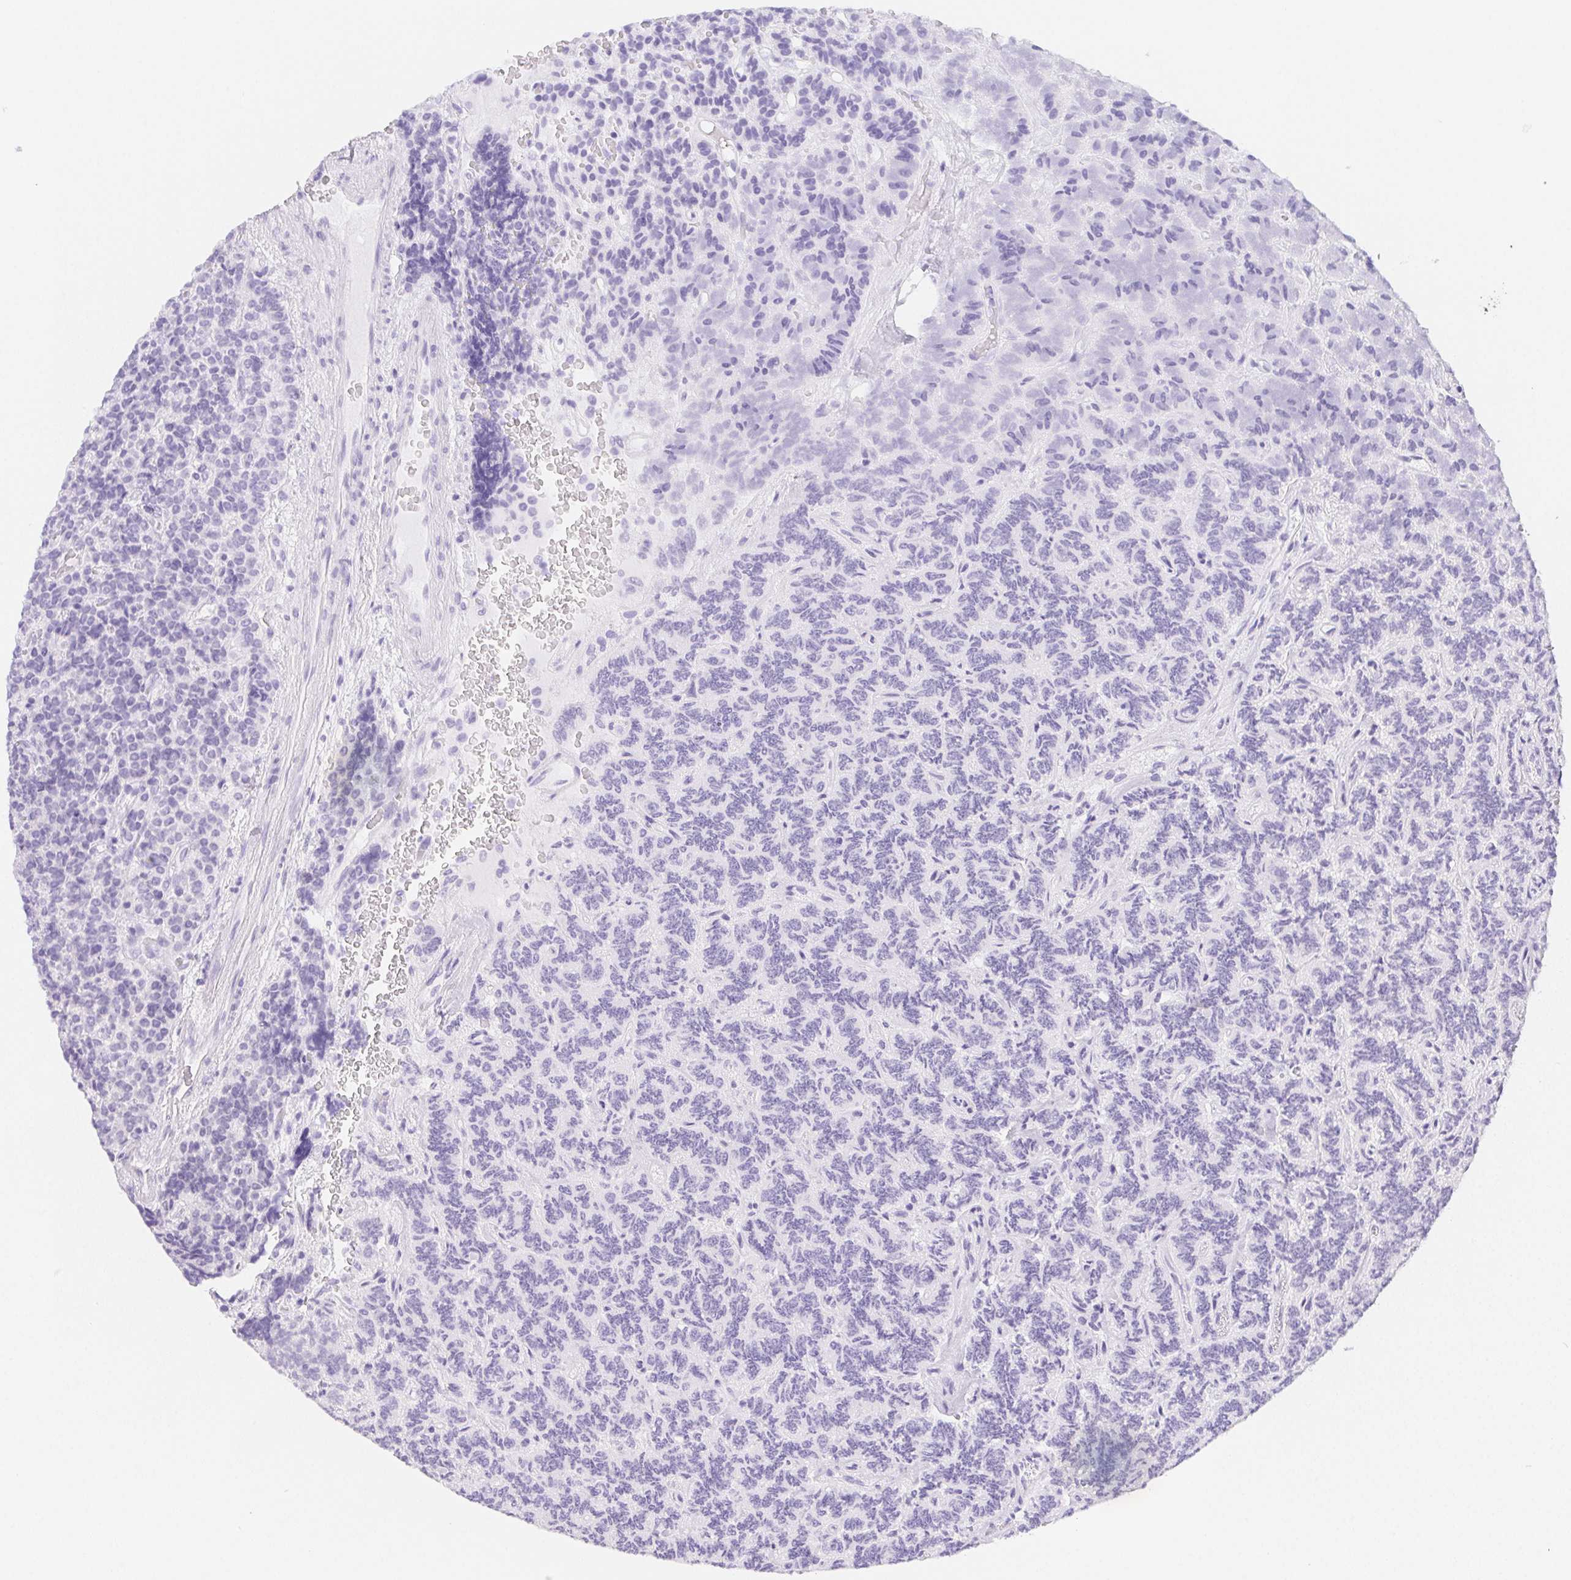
{"staining": {"intensity": "negative", "quantity": "none", "location": "none"}, "tissue": "carcinoid", "cell_type": "Tumor cells", "image_type": "cancer", "snomed": [{"axis": "morphology", "description": "Carcinoid, malignant, NOS"}, {"axis": "topography", "description": "Pancreas"}], "caption": "A high-resolution micrograph shows IHC staining of malignant carcinoid, which displays no significant staining in tumor cells.", "gene": "ZBBX", "patient": {"sex": "male", "age": 36}}